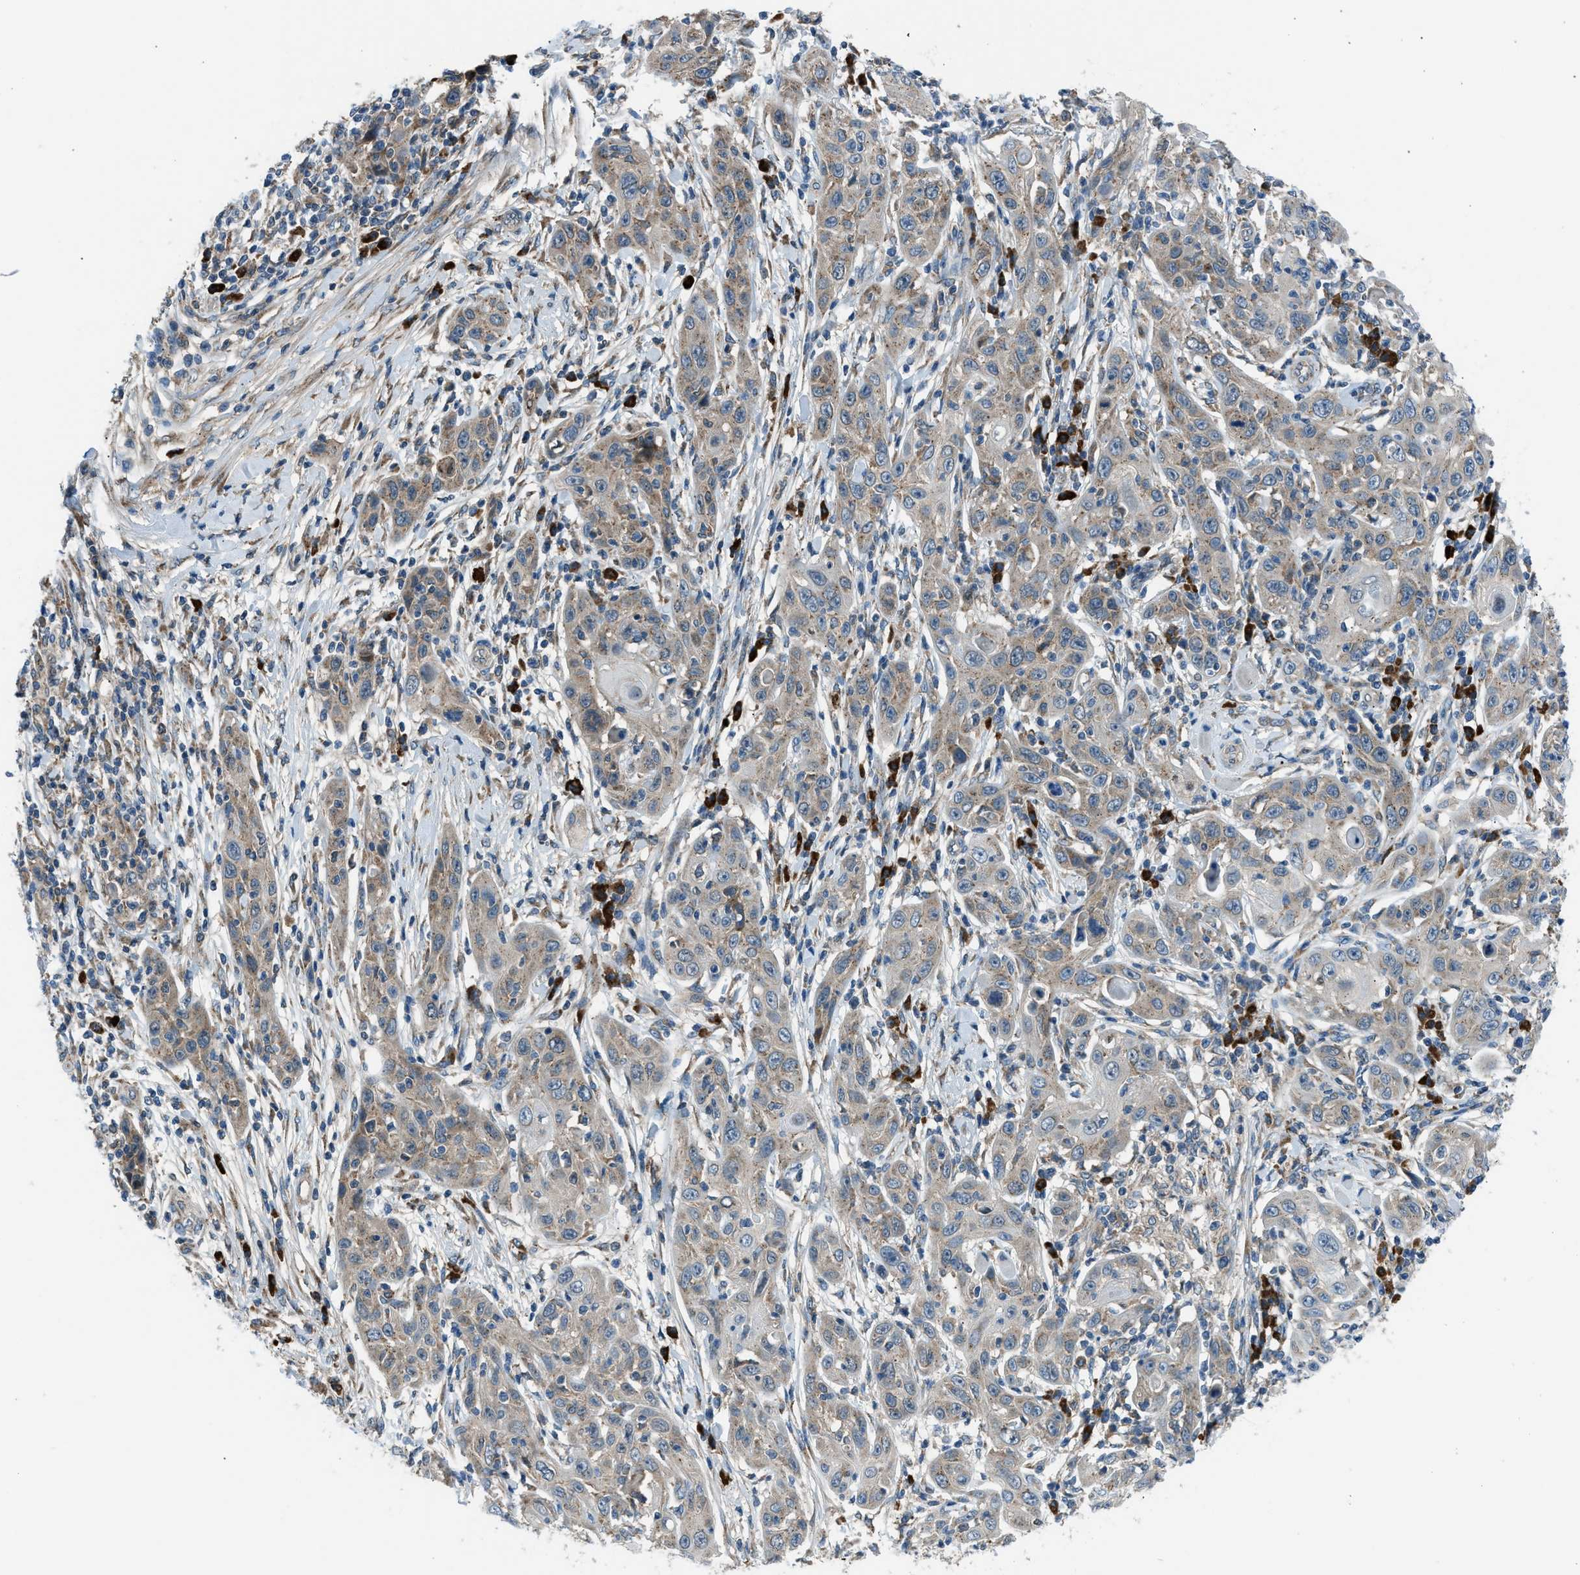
{"staining": {"intensity": "weak", "quantity": ">75%", "location": "cytoplasmic/membranous"}, "tissue": "skin cancer", "cell_type": "Tumor cells", "image_type": "cancer", "snomed": [{"axis": "morphology", "description": "Squamous cell carcinoma, NOS"}, {"axis": "topography", "description": "Skin"}], "caption": "Brown immunohistochemical staining in human skin cancer shows weak cytoplasmic/membranous expression in about >75% of tumor cells.", "gene": "EDARADD", "patient": {"sex": "female", "age": 88}}